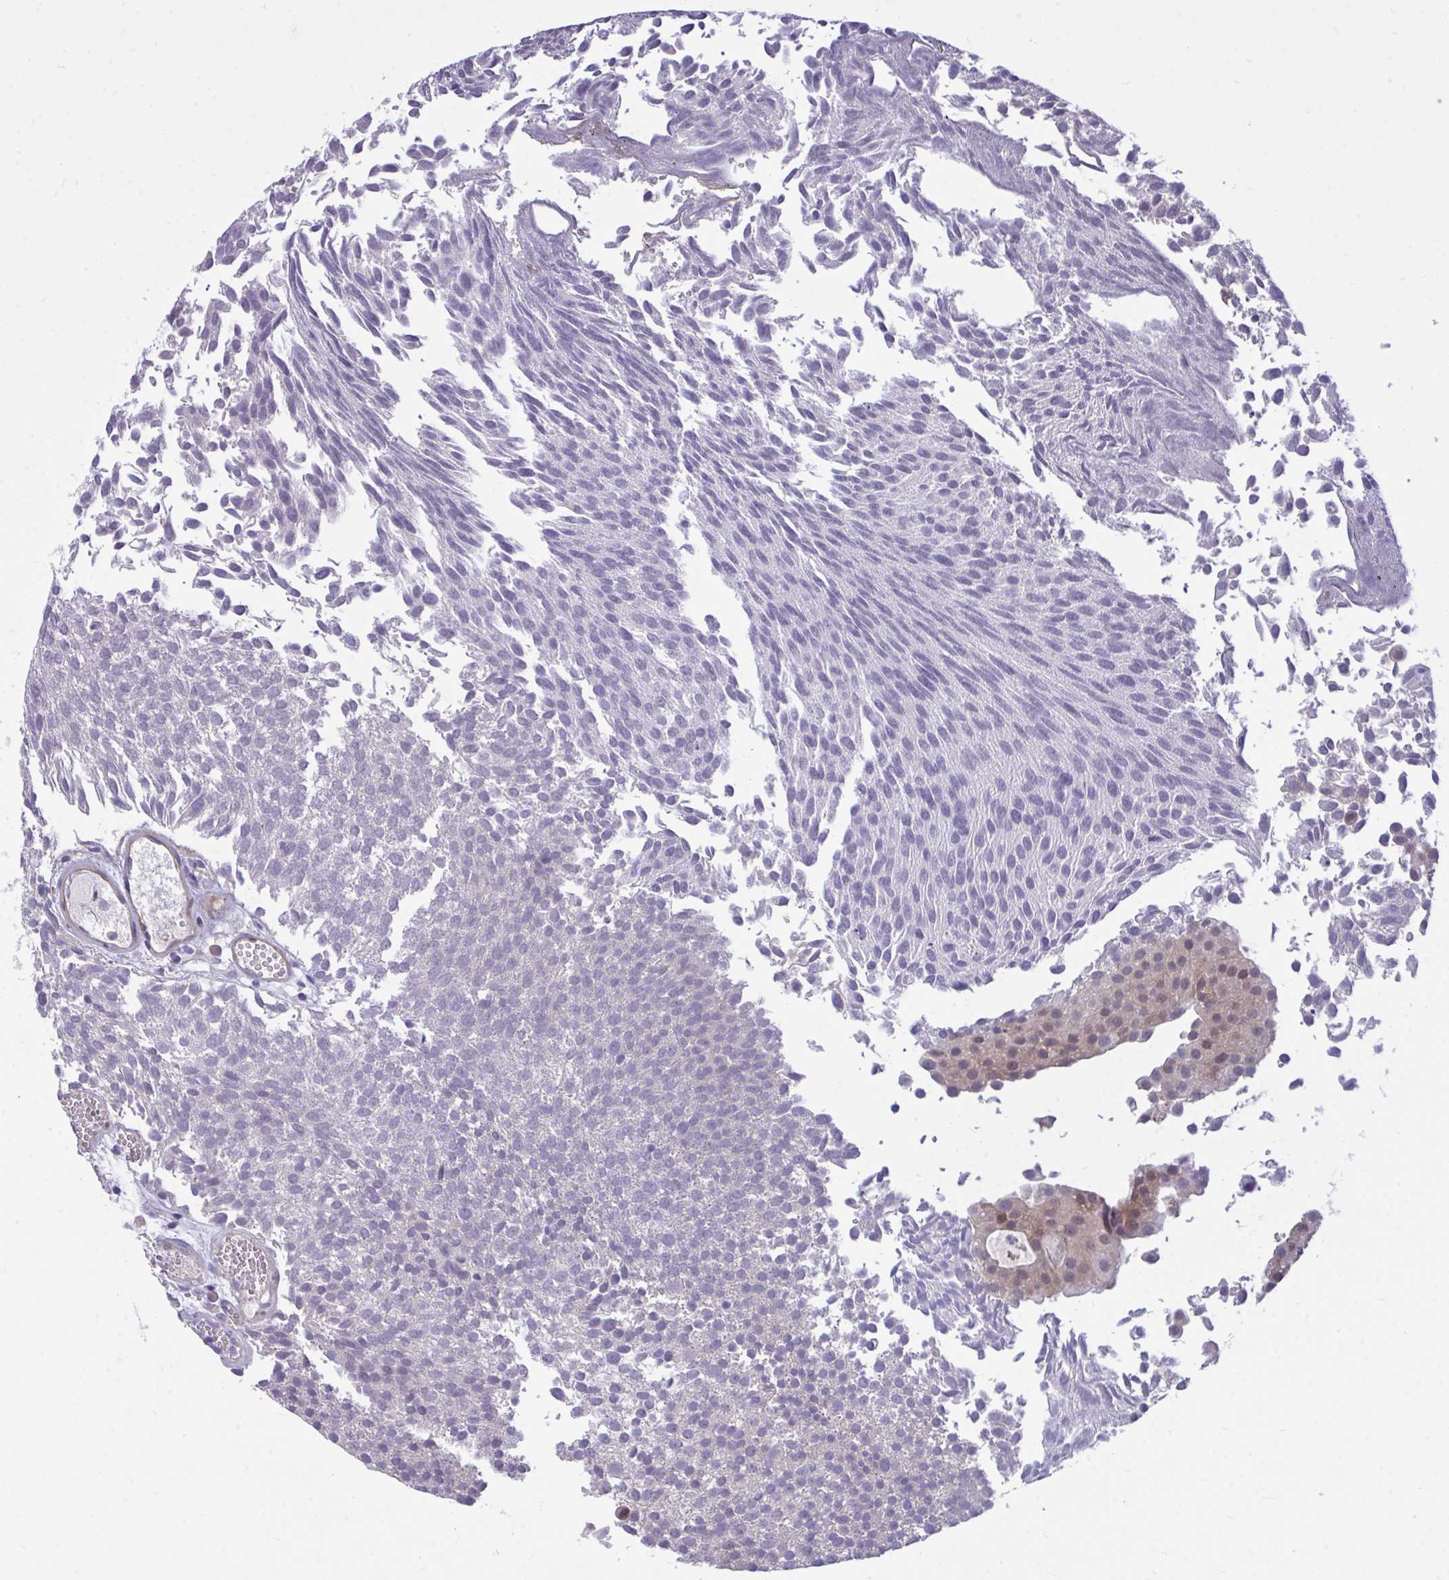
{"staining": {"intensity": "weak", "quantity": "<25%", "location": "cytoplasmic/membranous,nuclear"}, "tissue": "urothelial cancer", "cell_type": "Tumor cells", "image_type": "cancer", "snomed": [{"axis": "morphology", "description": "Urothelial carcinoma, Low grade"}, {"axis": "topography", "description": "Urinary bladder"}], "caption": "This is an immunohistochemistry histopathology image of urothelial cancer. There is no expression in tumor cells.", "gene": "HMBOX1", "patient": {"sex": "female", "age": 79}}